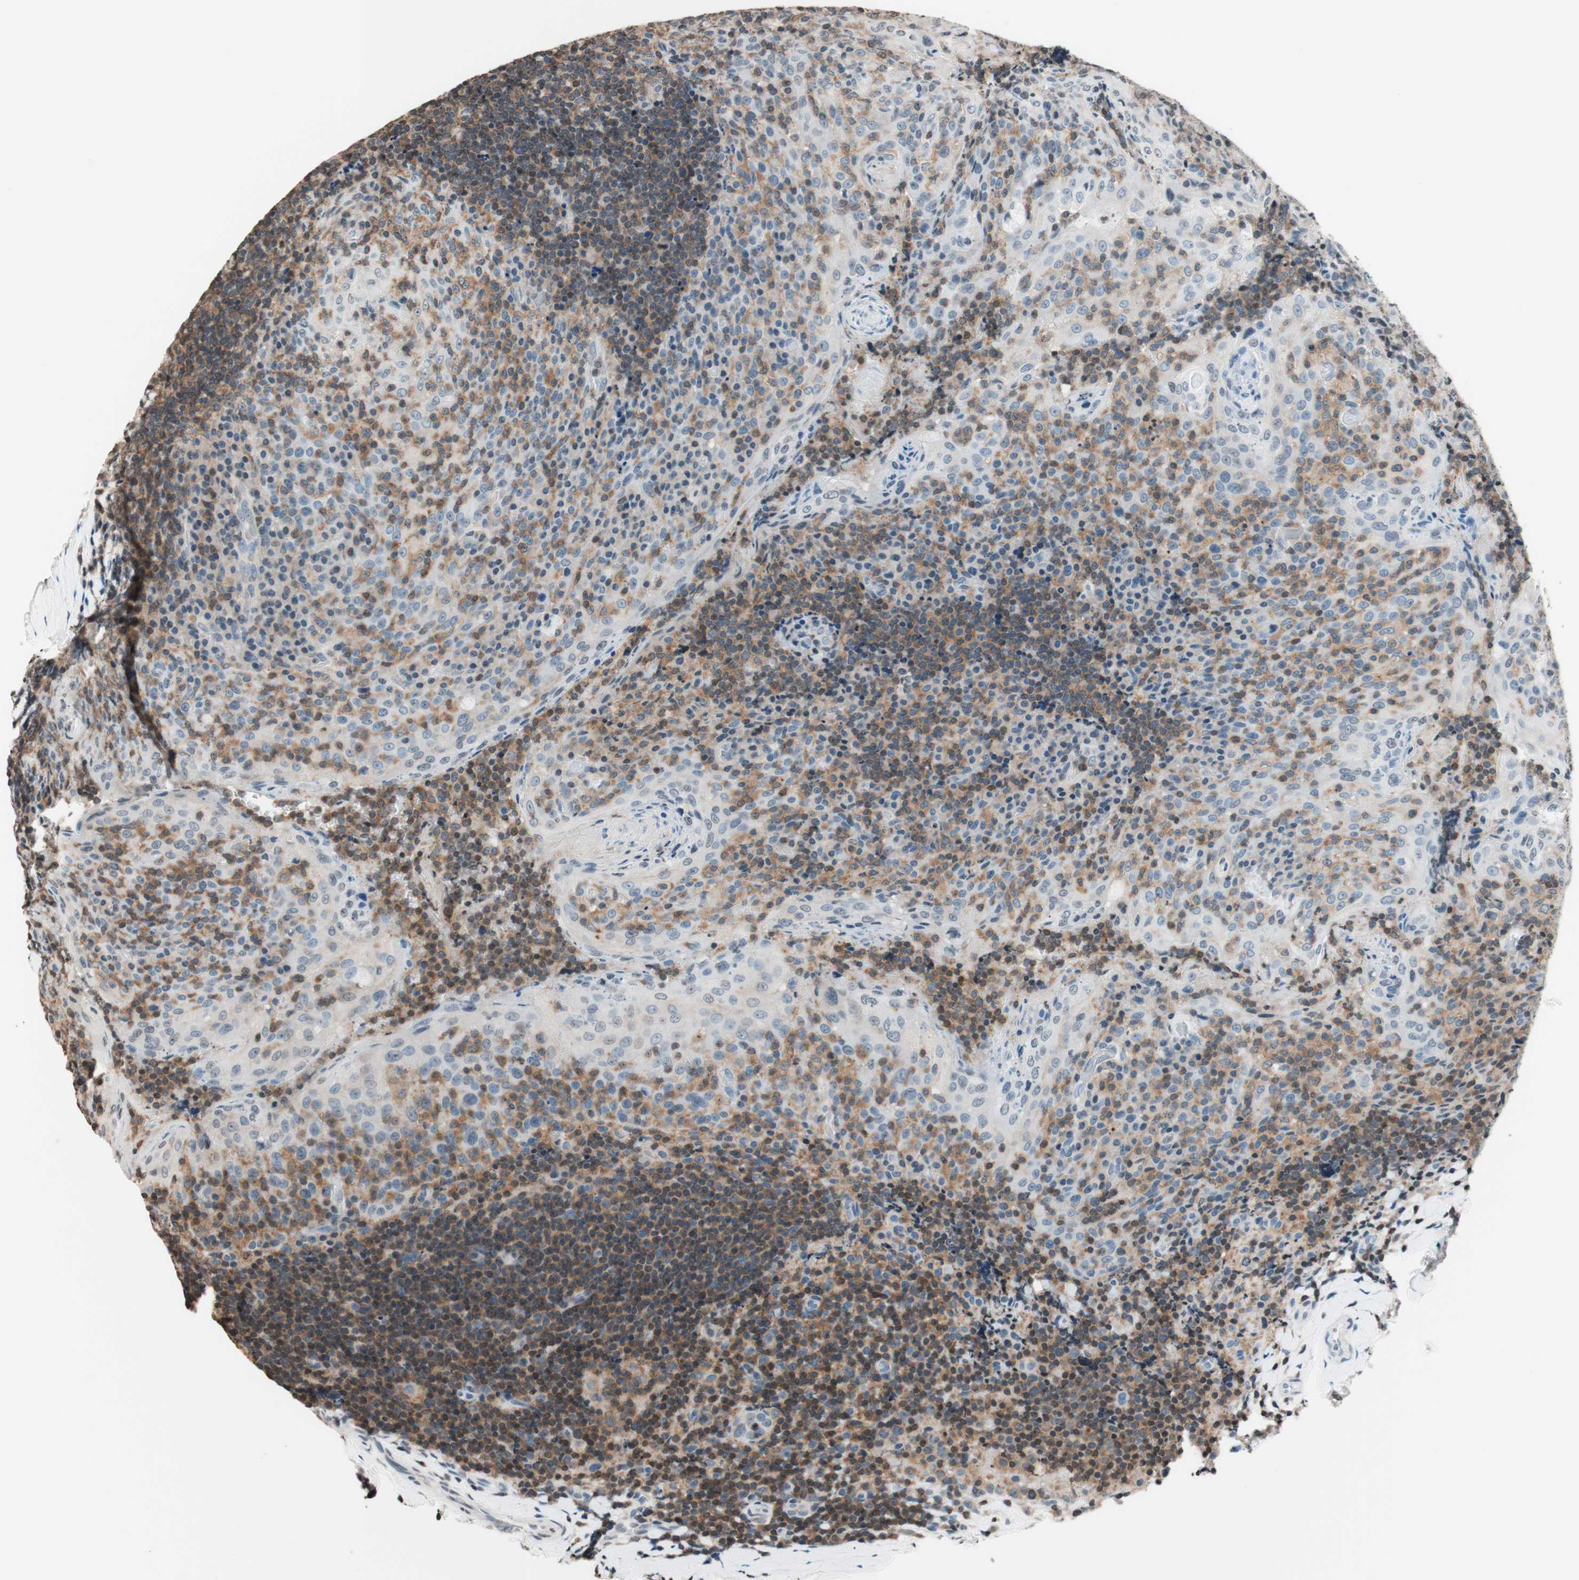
{"staining": {"intensity": "moderate", "quantity": ">75%", "location": "cytoplasmic/membranous"}, "tissue": "tonsil", "cell_type": "Germinal center cells", "image_type": "normal", "snomed": [{"axis": "morphology", "description": "Normal tissue, NOS"}, {"axis": "topography", "description": "Tonsil"}], "caption": "DAB immunohistochemical staining of normal human tonsil exhibits moderate cytoplasmic/membranous protein staining in about >75% of germinal center cells. The staining was performed using DAB to visualize the protein expression in brown, while the nuclei were stained in blue with hematoxylin (Magnification: 20x).", "gene": "WIPF1", "patient": {"sex": "male", "age": 17}}